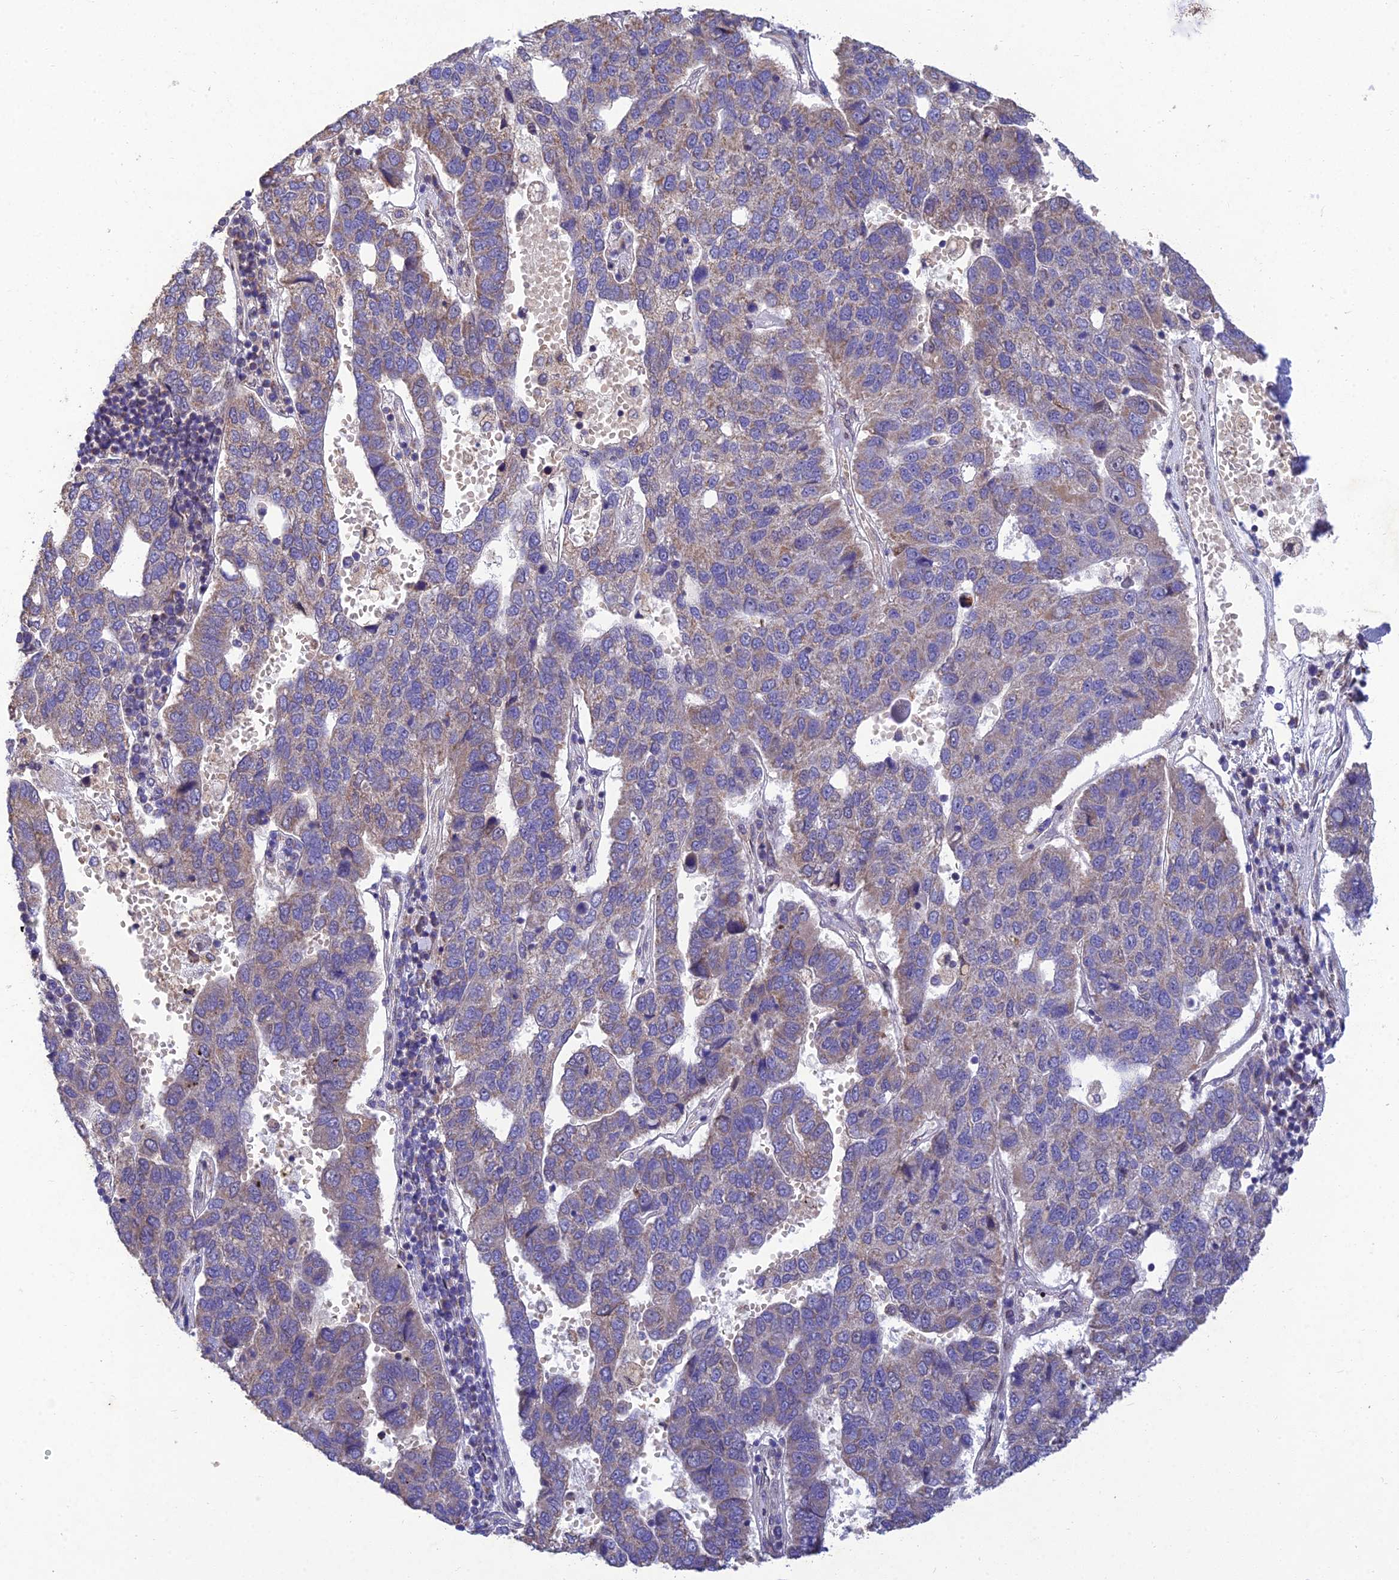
{"staining": {"intensity": "weak", "quantity": "<25%", "location": "cytoplasmic/membranous"}, "tissue": "pancreatic cancer", "cell_type": "Tumor cells", "image_type": "cancer", "snomed": [{"axis": "morphology", "description": "Adenocarcinoma, NOS"}, {"axis": "topography", "description": "Pancreas"}], "caption": "The immunohistochemistry (IHC) micrograph has no significant positivity in tumor cells of pancreatic adenocarcinoma tissue. Brightfield microscopy of IHC stained with DAB (3,3'-diaminobenzidine) (brown) and hematoxylin (blue), captured at high magnification.", "gene": "MGAT2", "patient": {"sex": "female", "age": 61}}